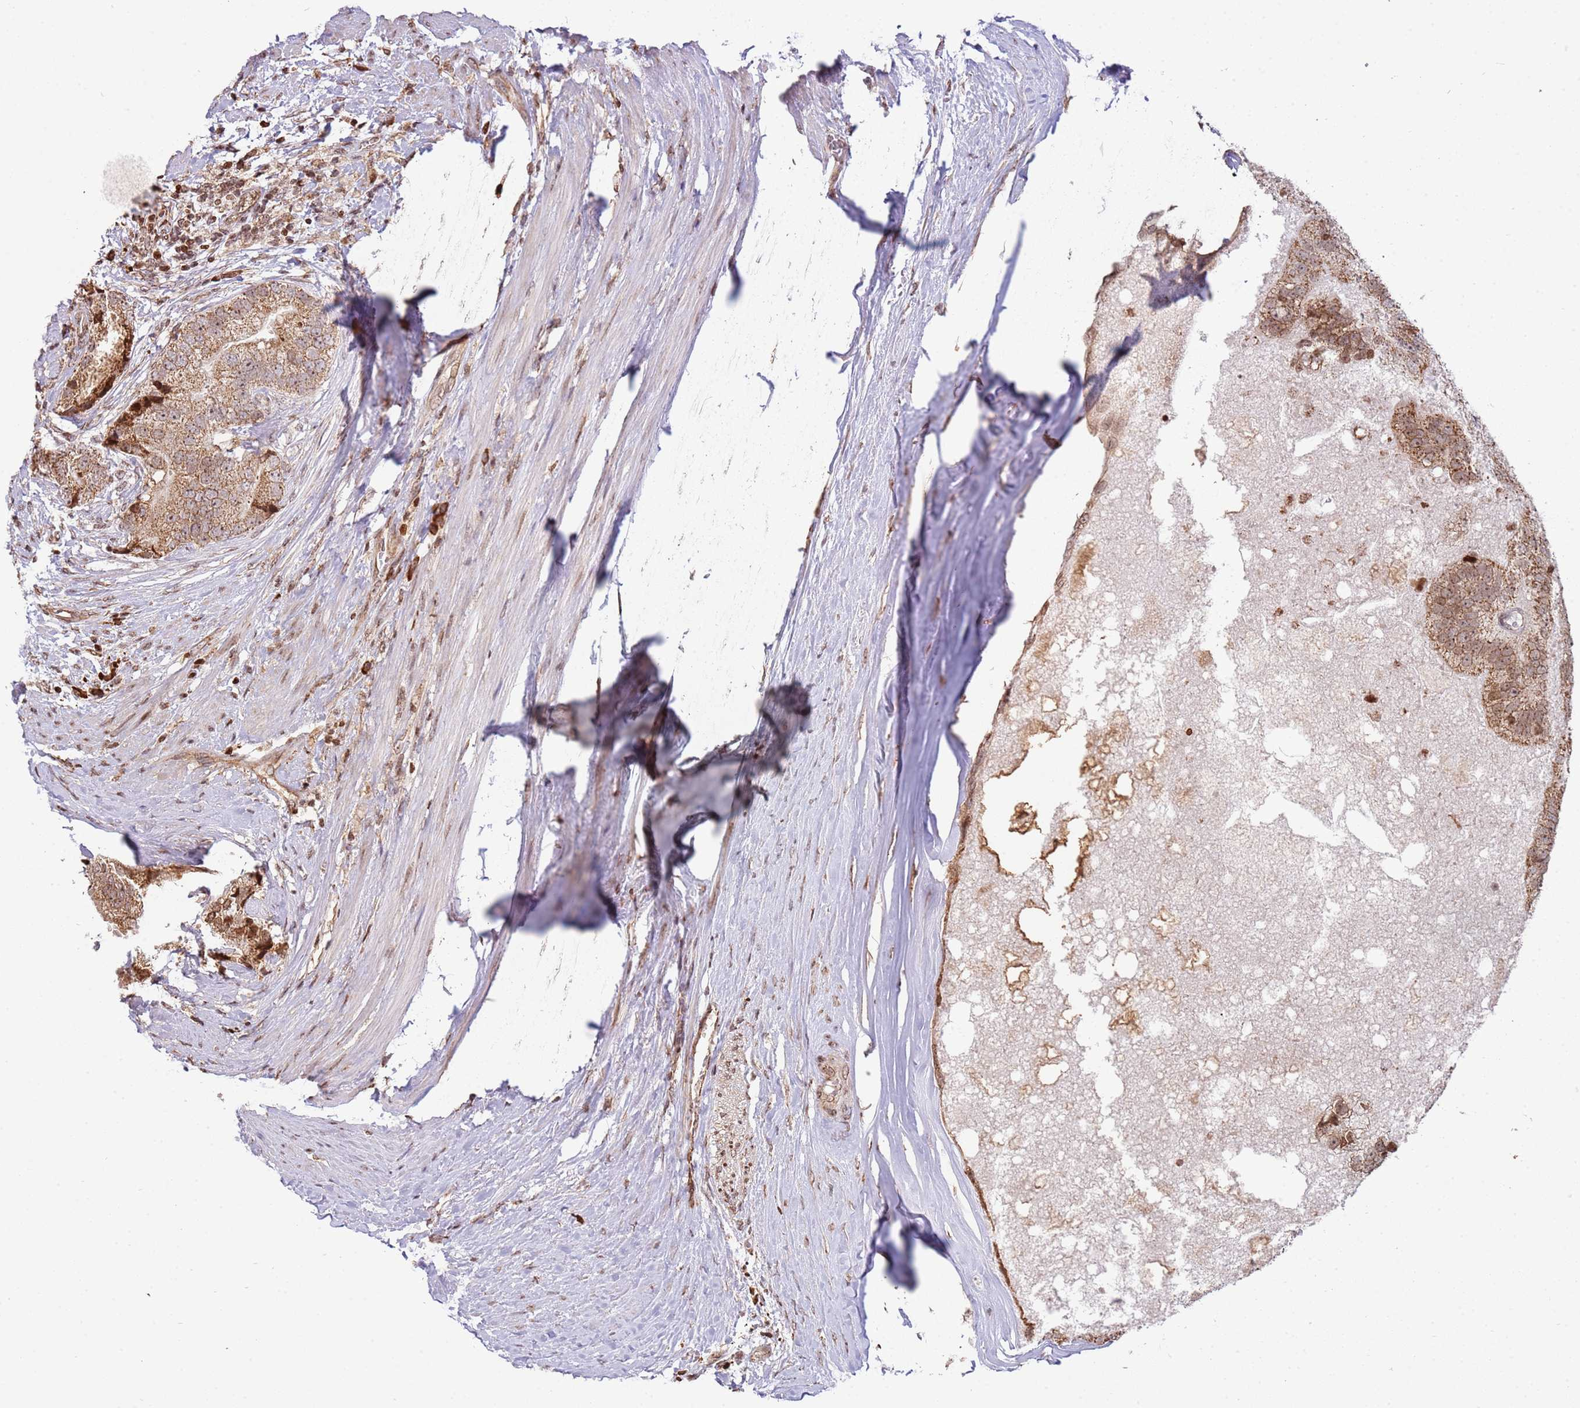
{"staining": {"intensity": "moderate", "quantity": ">75%", "location": "cytoplasmic/membranous"}, "tissue": "prostate cancer", "cell_type": "Tumor cells", "image_type": "cancer", "snomed": [{"axis": "morphology", "description": "Adenocarcinoma, High grade"}, {"axis": "topography", "description": "Prostate"}], "caption": "Prostate high-grade adenocarcinoma stained with immunohistochemistry (IHC) demonstrates moderate cytoplasmic/membranous positivity in approximately >75% of tumor cells. Immunohistochemistry stains the protein of interest in brown and the nuclei are stained blue.", "gene": "SCAF1", "patient": {"sex": "male", "age": 70}}